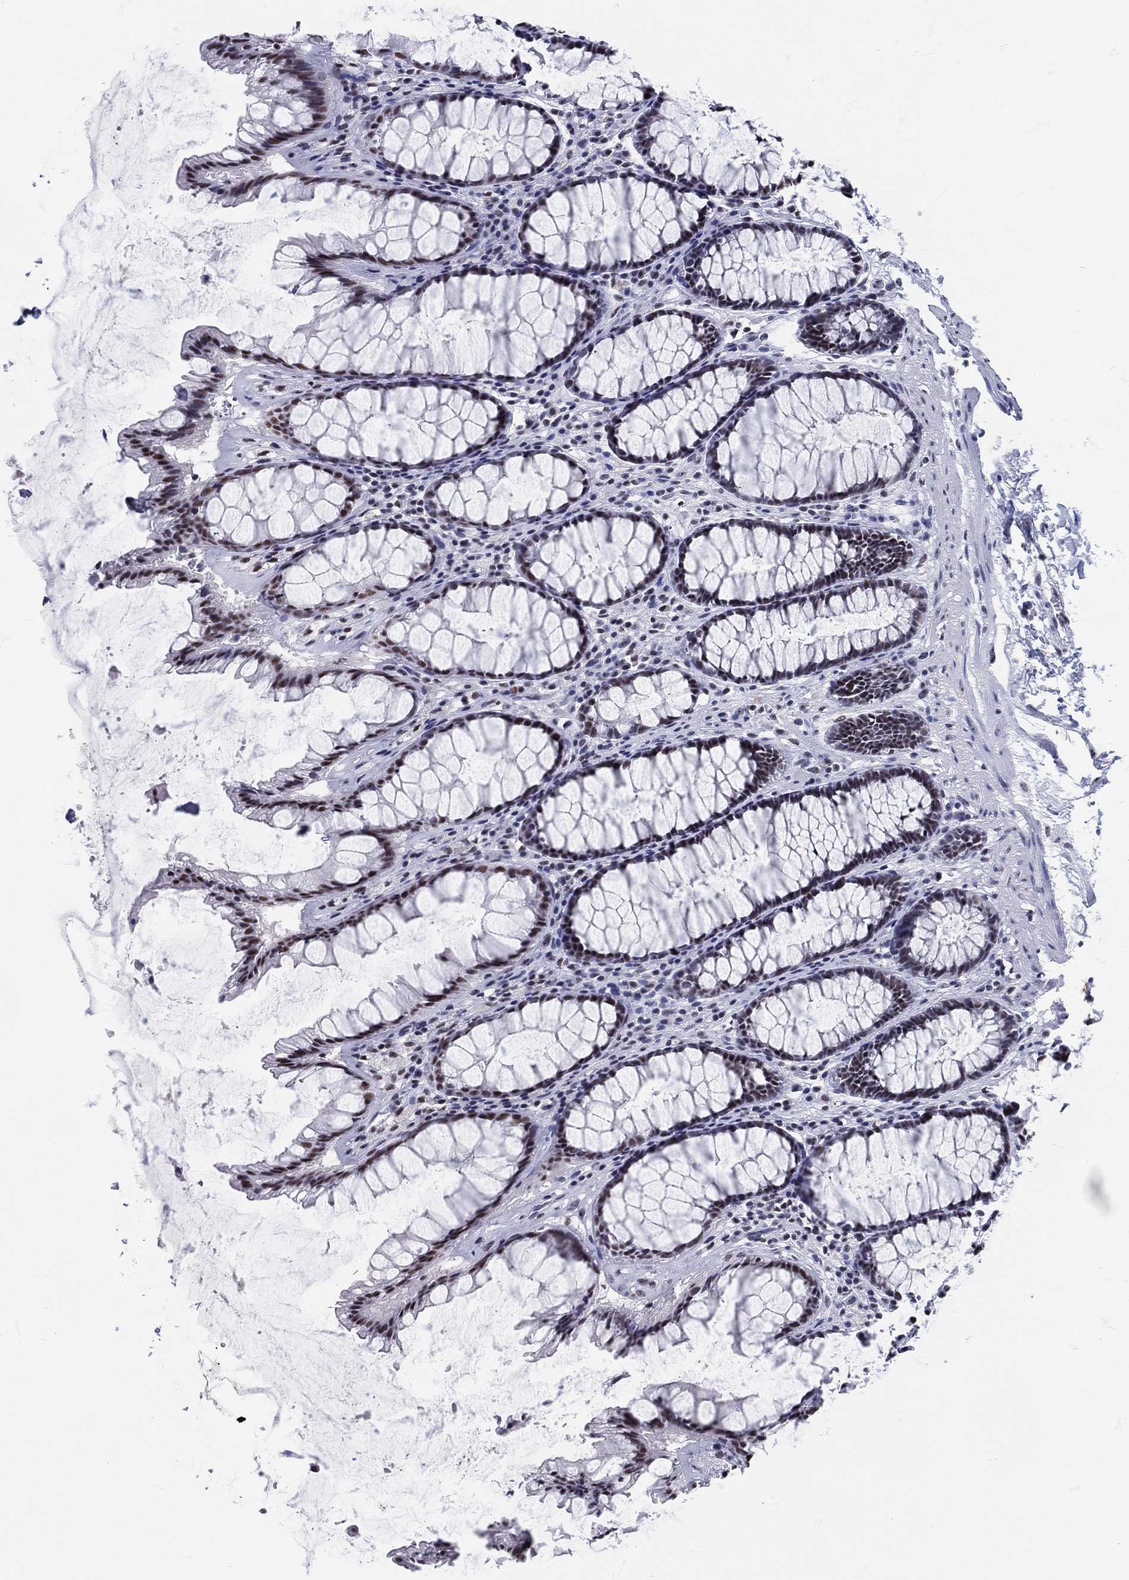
{"staining": {"intensity": "moderate", "quantity": "<25%", "location": "nuclear"}, "tissue": "rectum", "cell_type": "Glandular cells", "image_type": "normal", "snomed": [{"axis": "morphology", "description": "Normal tissue, NOS"}, {"axis": "topography", "description": "Rectum"}], "caption": "A brown stain shows moderate nuclear positivity of a protein in glandular cells of unremarkable rectum. The protein is stained brown, and the nuclei are stained in blue (DAB IHC with brightfield microscopy, high magnification).", "gene": "MAPK8IP1", "patient": {"sex": "male", "age": 72}}